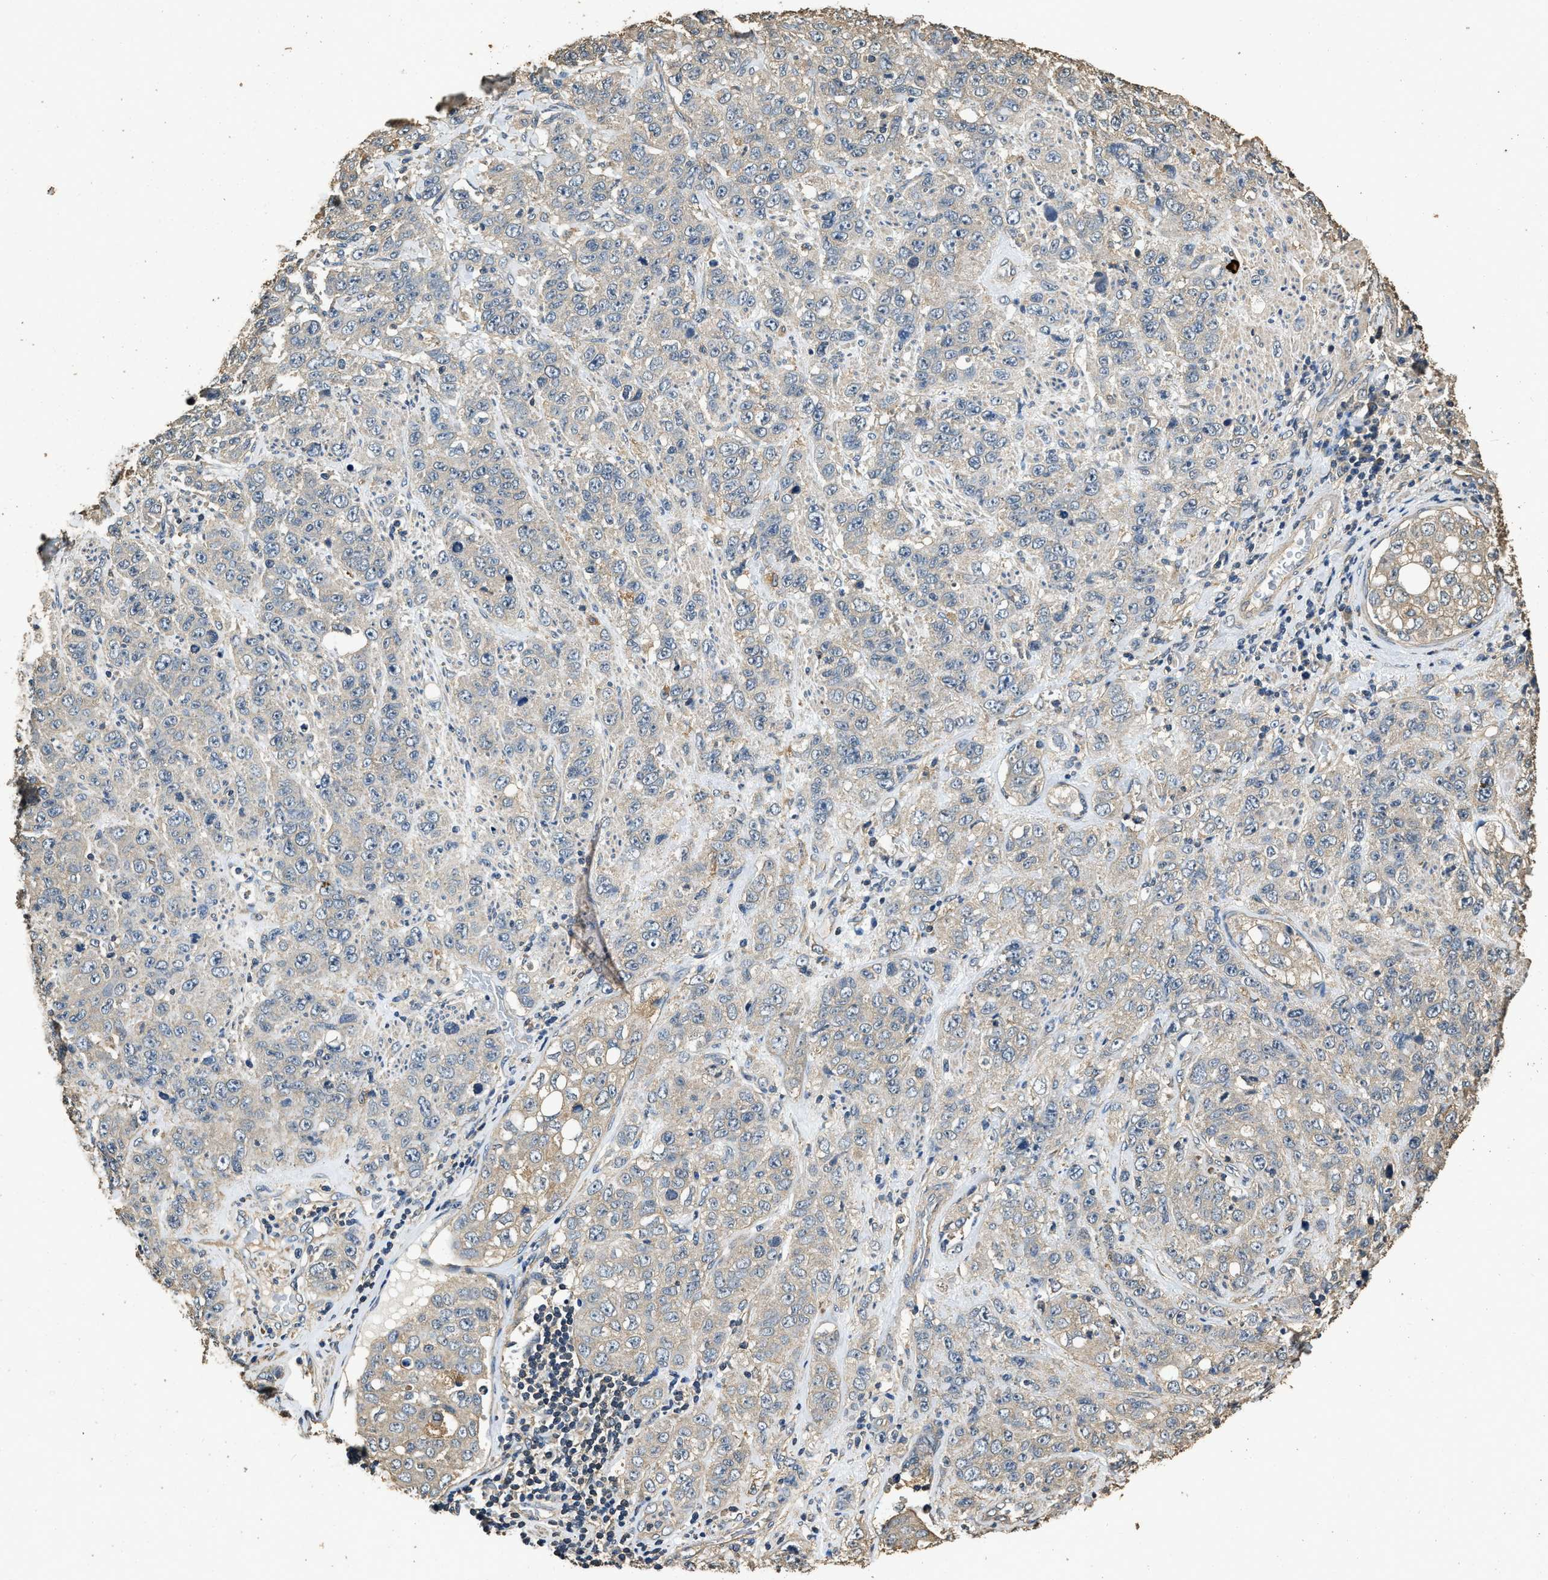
{"staining": {"intensity": "negative", "quantity": "none", "location": "none"}, "tissue": "stomach cancer", "cell_type": "Tumor cells", "image_type": "cancer", "snomed": [{"axis": "morphology", "description": "Adenocarcinoma, NOS"}, {"axis": "topography", "description": "Stomach"}], "caption": "High magnification brightfield microscopy of adenocarcinoma (stomach) stained with DAB (3,3'-diaminobenzidine) (brown) and counterstained with hematoxylin (blue): tumor cells show no significant staining. (DAB (3,3'-diaminobenzidine) immunohistochemistry (IHC) with hematoxylin counter stain).", "gene": "MIB1", "patient": {"sex": "male", "age": 48}}